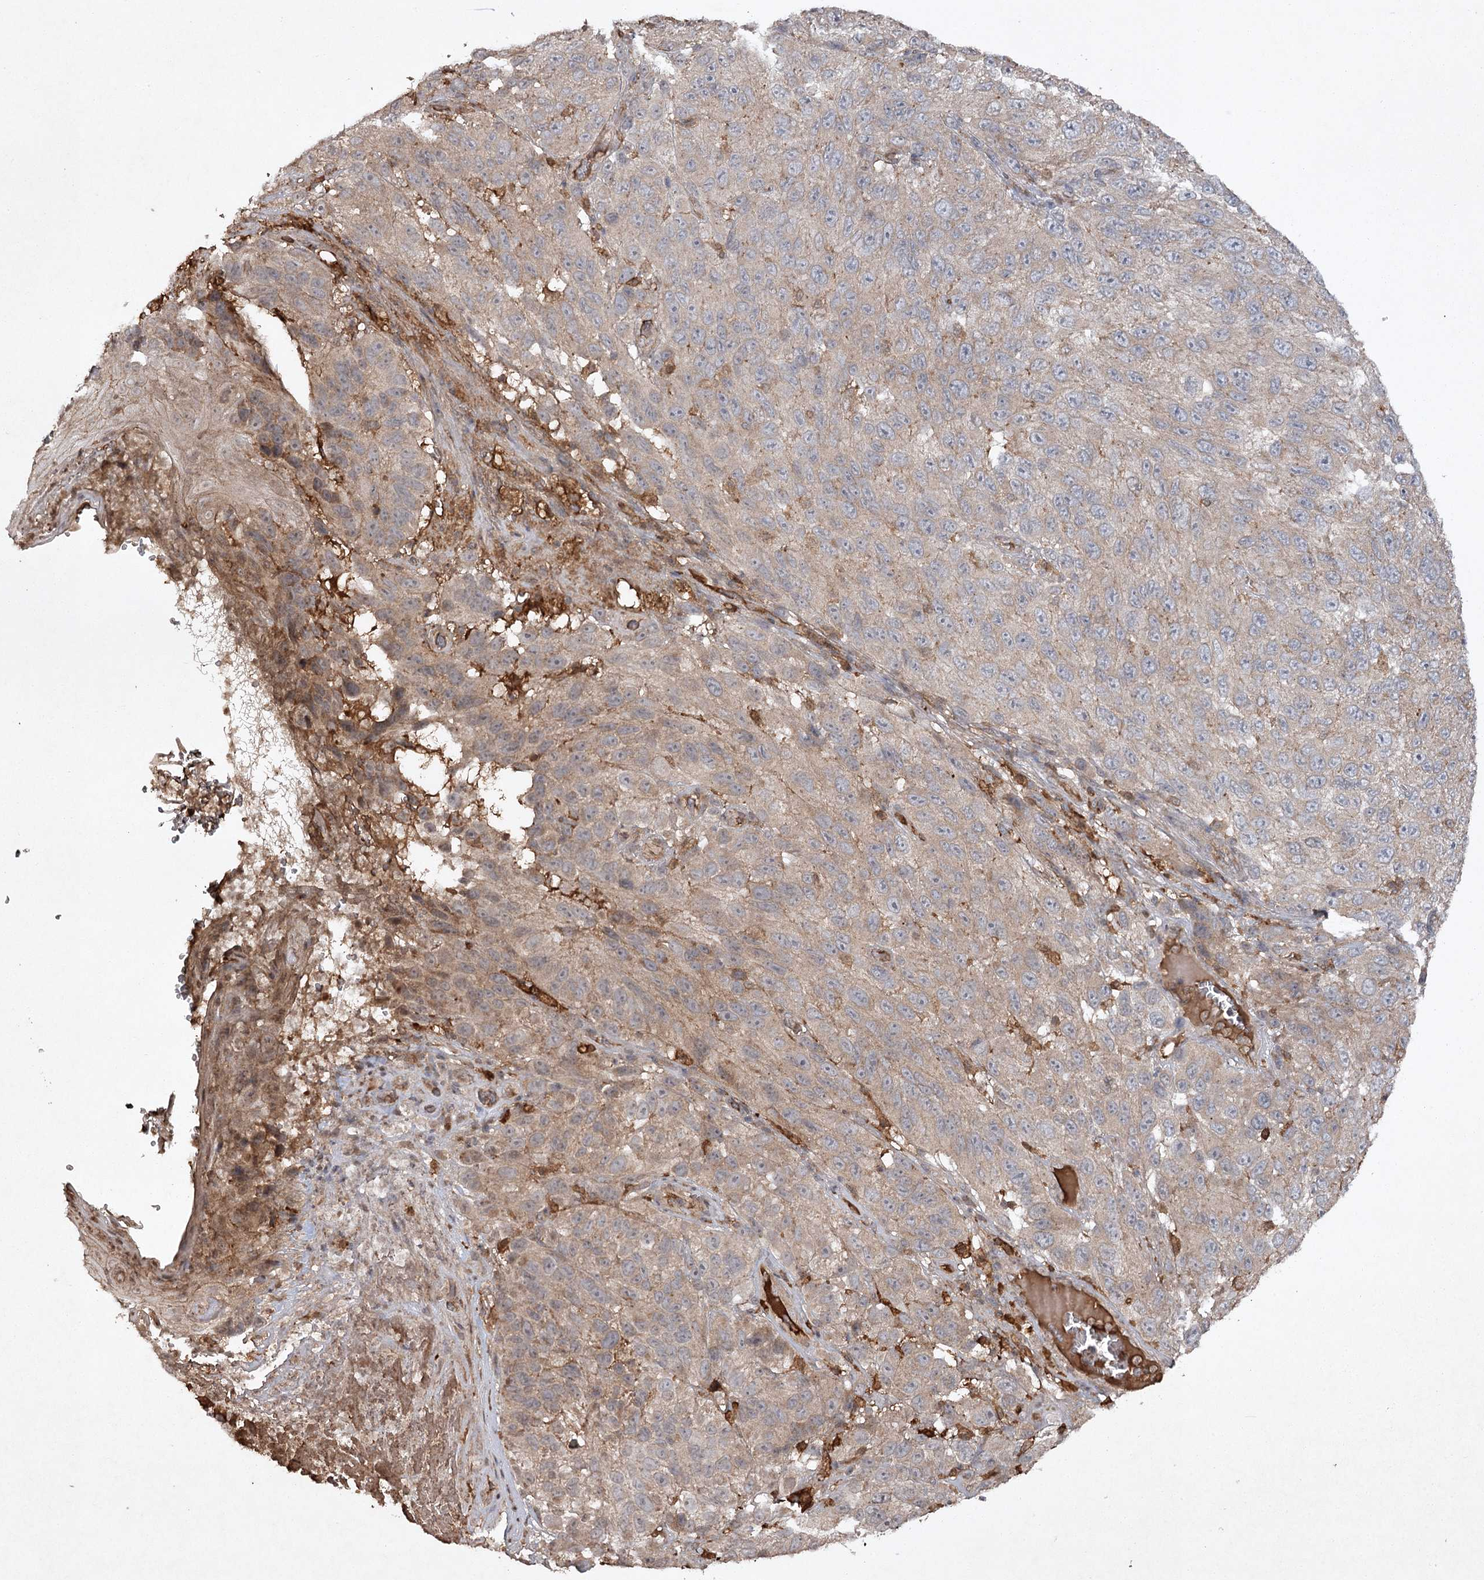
{"staining": {"intensity": "weak", "quantity": "25%-75%", "location": "cytoplasmic/membranous"}, "tissue": "melanoma", "cell_type": "Tumor cells", "image_type": "cancer", "snomed": [{"axis": "morphology", "description": "Malignant melanoma, NOS"}, {"axis": "topography", "description": "Skin"}], "caption": "Immunohistochemical staining of human malignant melanoma exhibits low levels of weak cytoplasmic/membranous protein positivity in approximately 25%-75% of tumor cells.", "gene": "CYP2B6", "patient": {"sex": "female", "age": 96}}